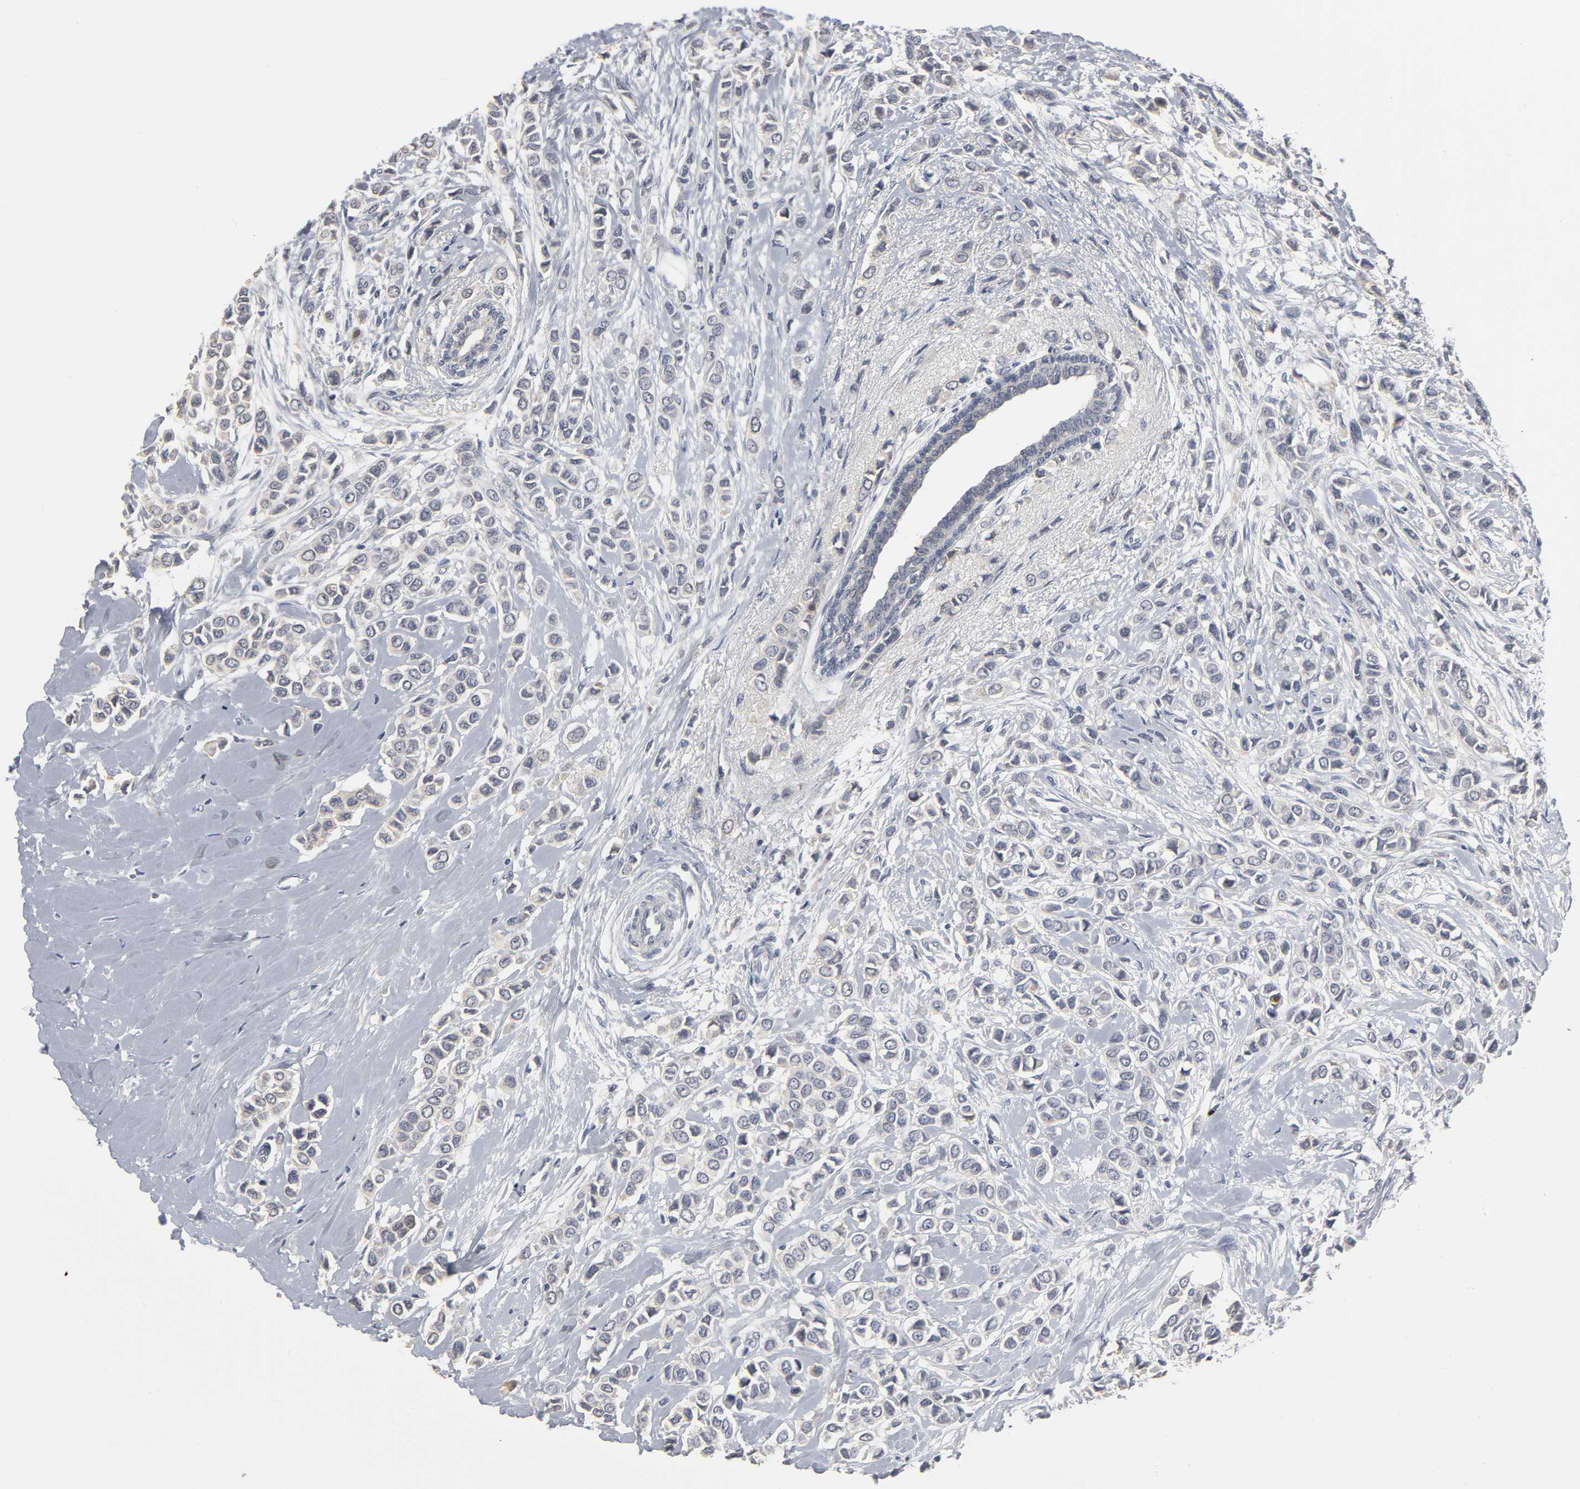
{"staining": {"intensity": "negative", "quantity": "none", "location": "none"}, "tissue": "breast cancer", "cell_type": "Tumor cells", "image_type": "cancer", "snomed": [{"axis": "morphology", "description": "Lobular carcinoma"}, {"axis": "topography", "description": "Breast"}], "caption": "Tumor cells are negative for brown protein staining in breast cancer (lobular carcinoma). (DAB immunohistochemistry (IHC), high magnification).", "gene": "TCAP", "patient": {"sex": "female", "age": 51}}